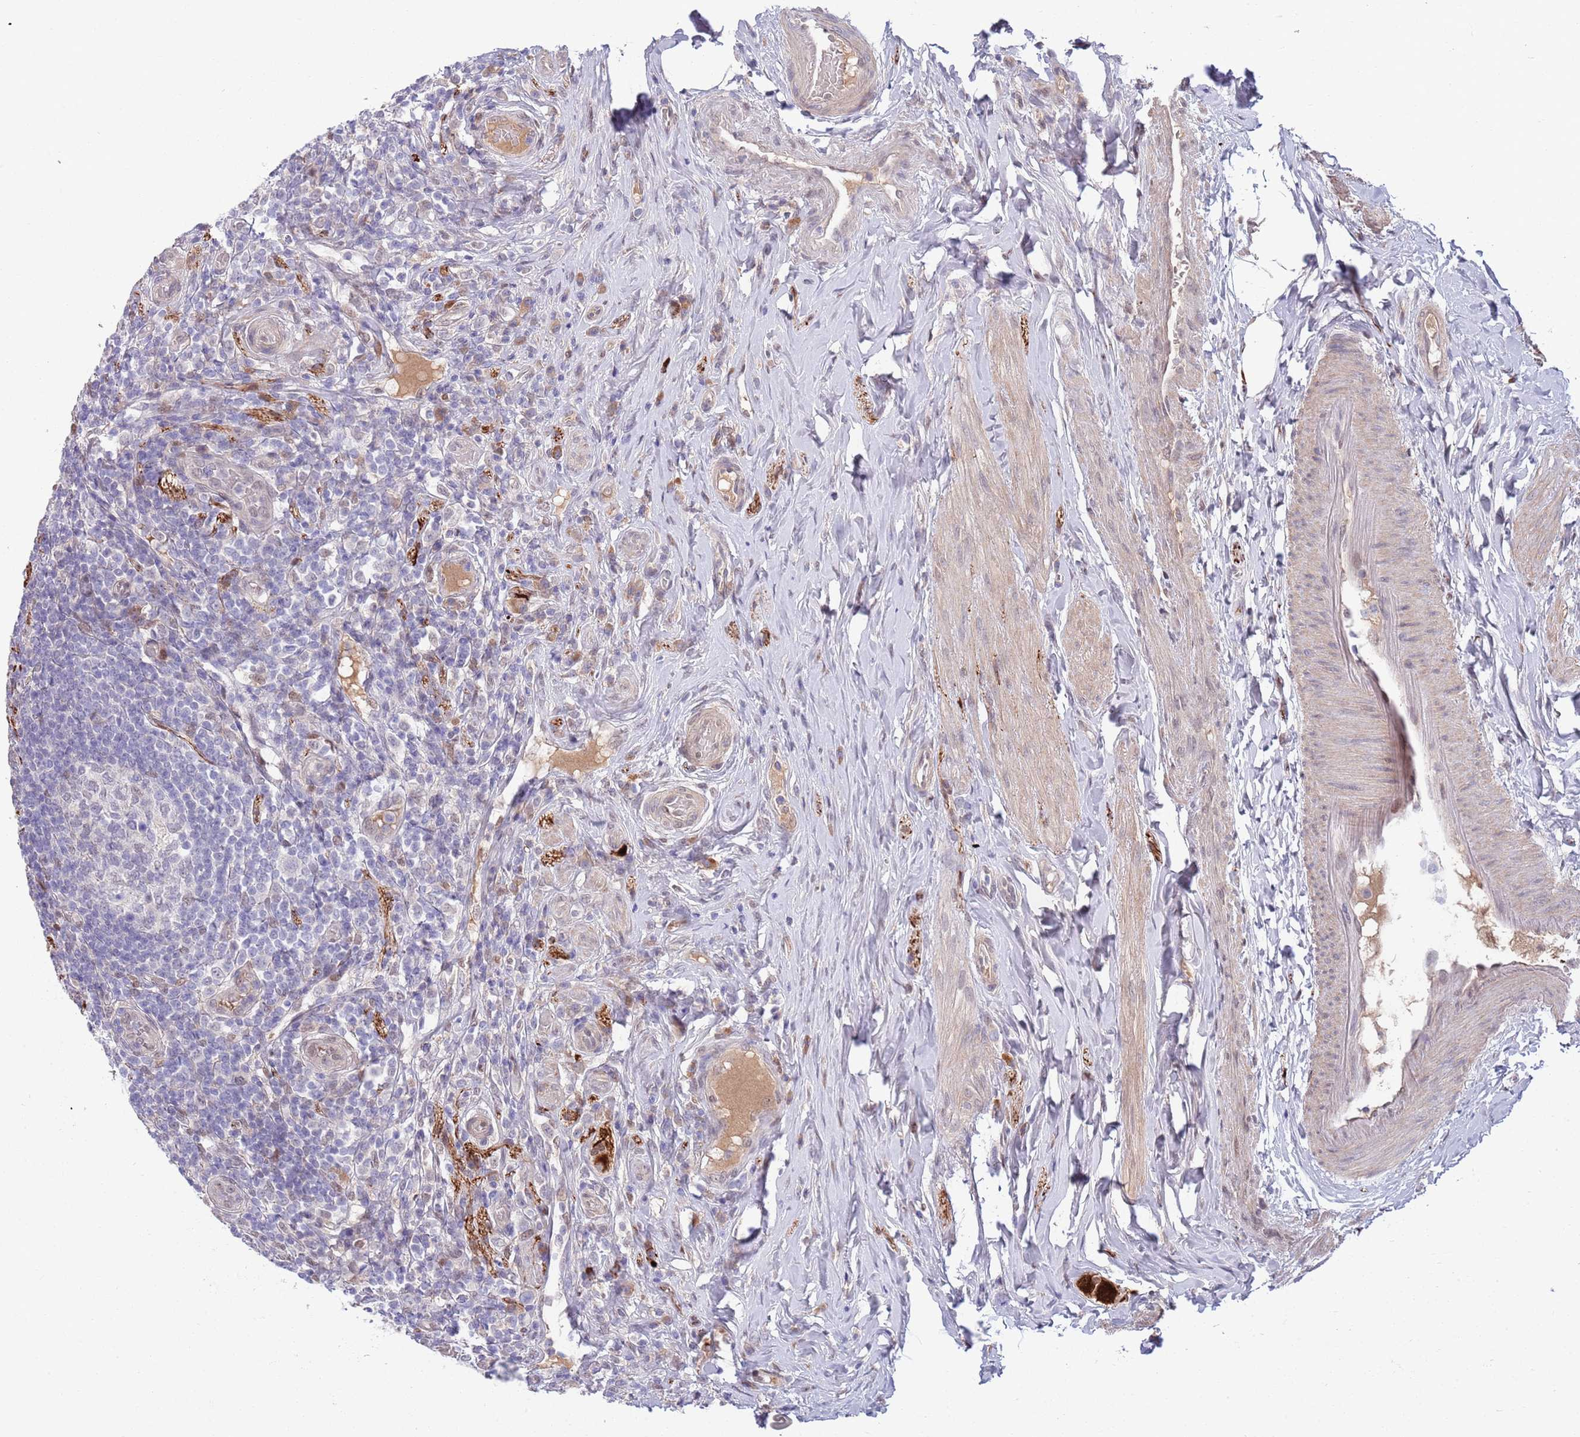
{"staining": {"intensity": "moderate", "quantity": "25%-75%", "location": "cytoplasmic/membranous"}, "tissue": "appendix", "cell_type": "Glandular cells", "image_type": "normal", "snomed": [{"axis": "morphology", "description": "Normal tissue, NOS"}, {"axis": "topography", "description": "Appendix"}], "caption": "Brown immunohistochemical staining in normal human appendix shows moderate cytoplasmic/membranous positivity in approximately 25%-75% of glandular cells.", "gene": "NLRP6", "patient": {"sex": "female", "age": 43}}